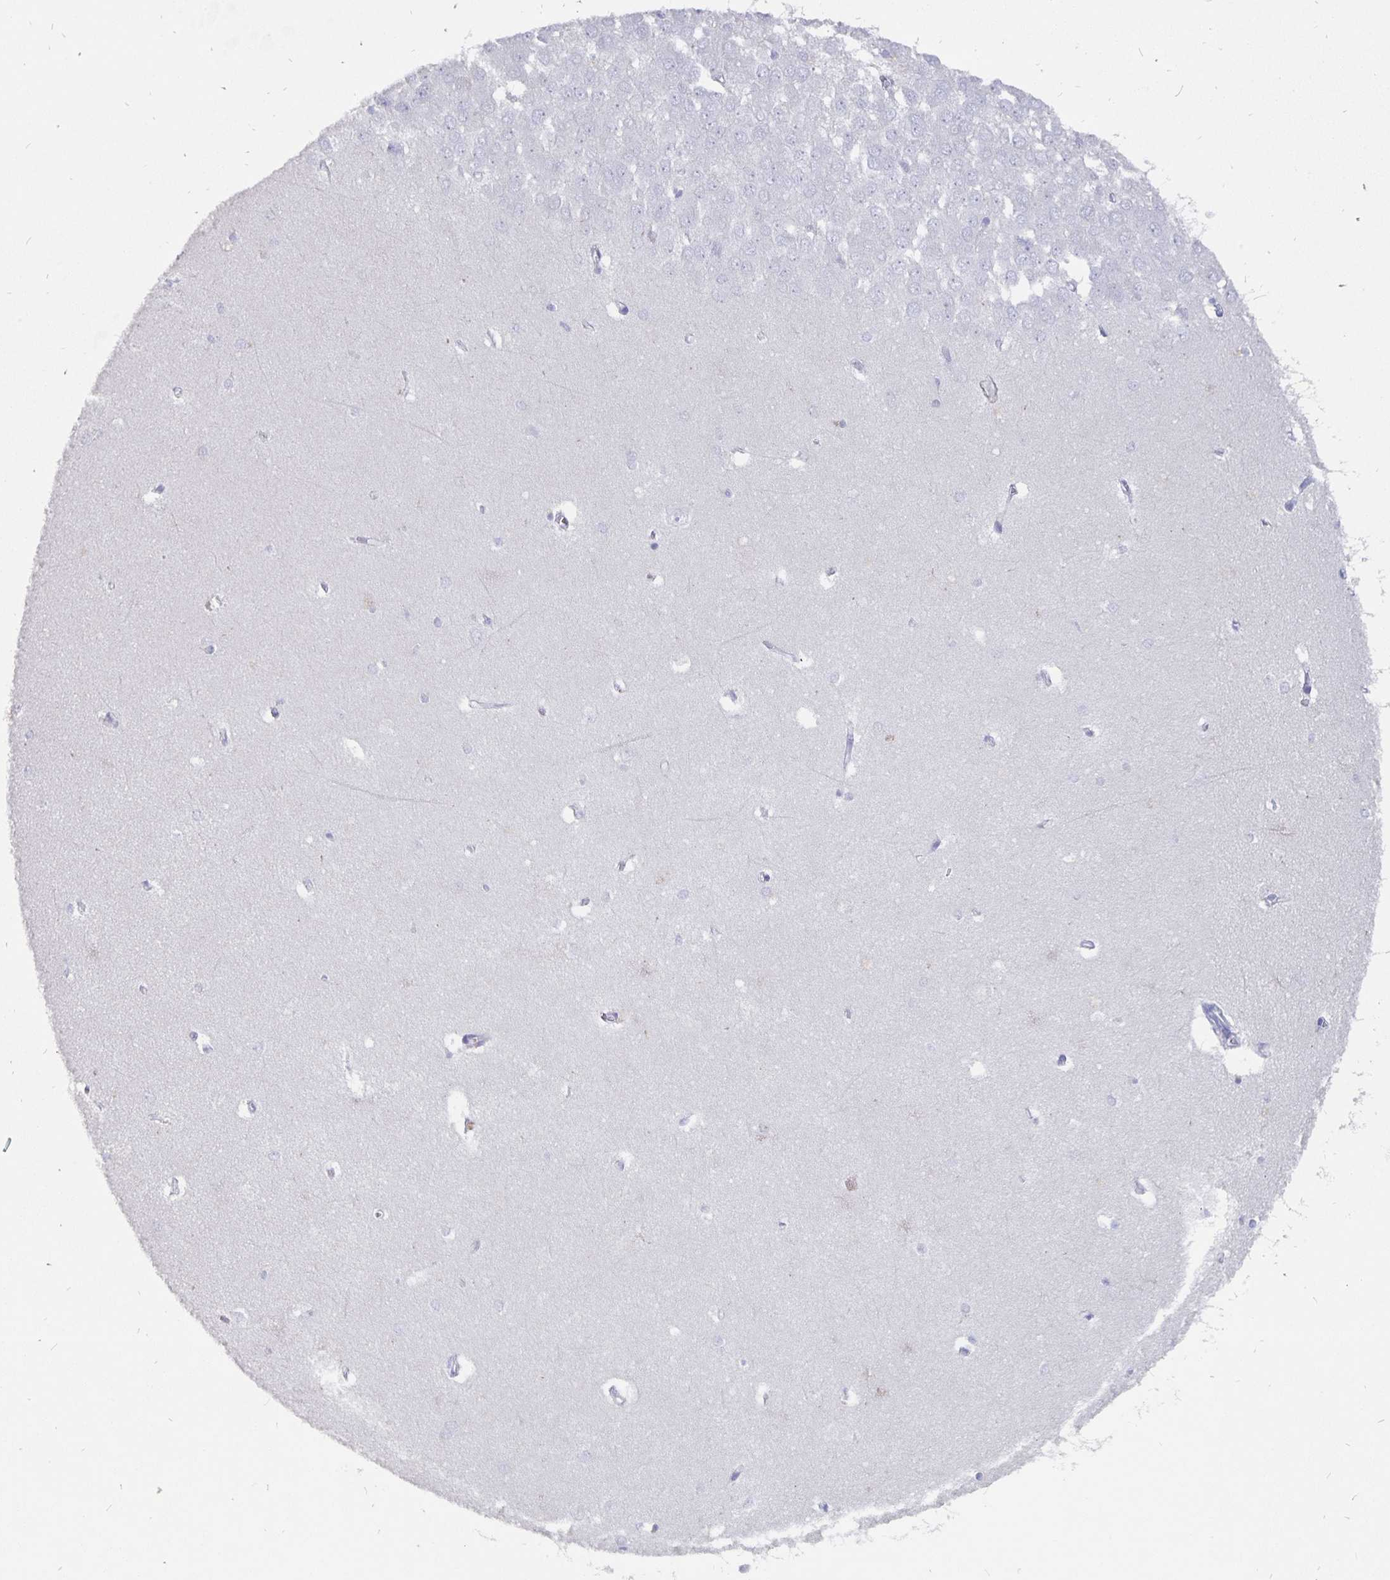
{"staining": {"intensity": "negative", "quantity": "none", "location": "none"}, "tissue": "hippocampus", "cell_type": "Glial cells", "image_type": "normal", "snomed": [{"axis": "morphology", "description": "Normal tissue, NOS"}, {"axis": "topography", "description": "Hippocampus"}], "caption": "An image of human hippocampus is negative for staining in glial cells. (Stains: DAB (3,3'-diaminobenzidine) IHC with hematoxylin counter stain, Microscopy: brightfield microscopy at high magnification).", "gene": "SMOC1", "patient": {"sex": "female", "age": 64}}